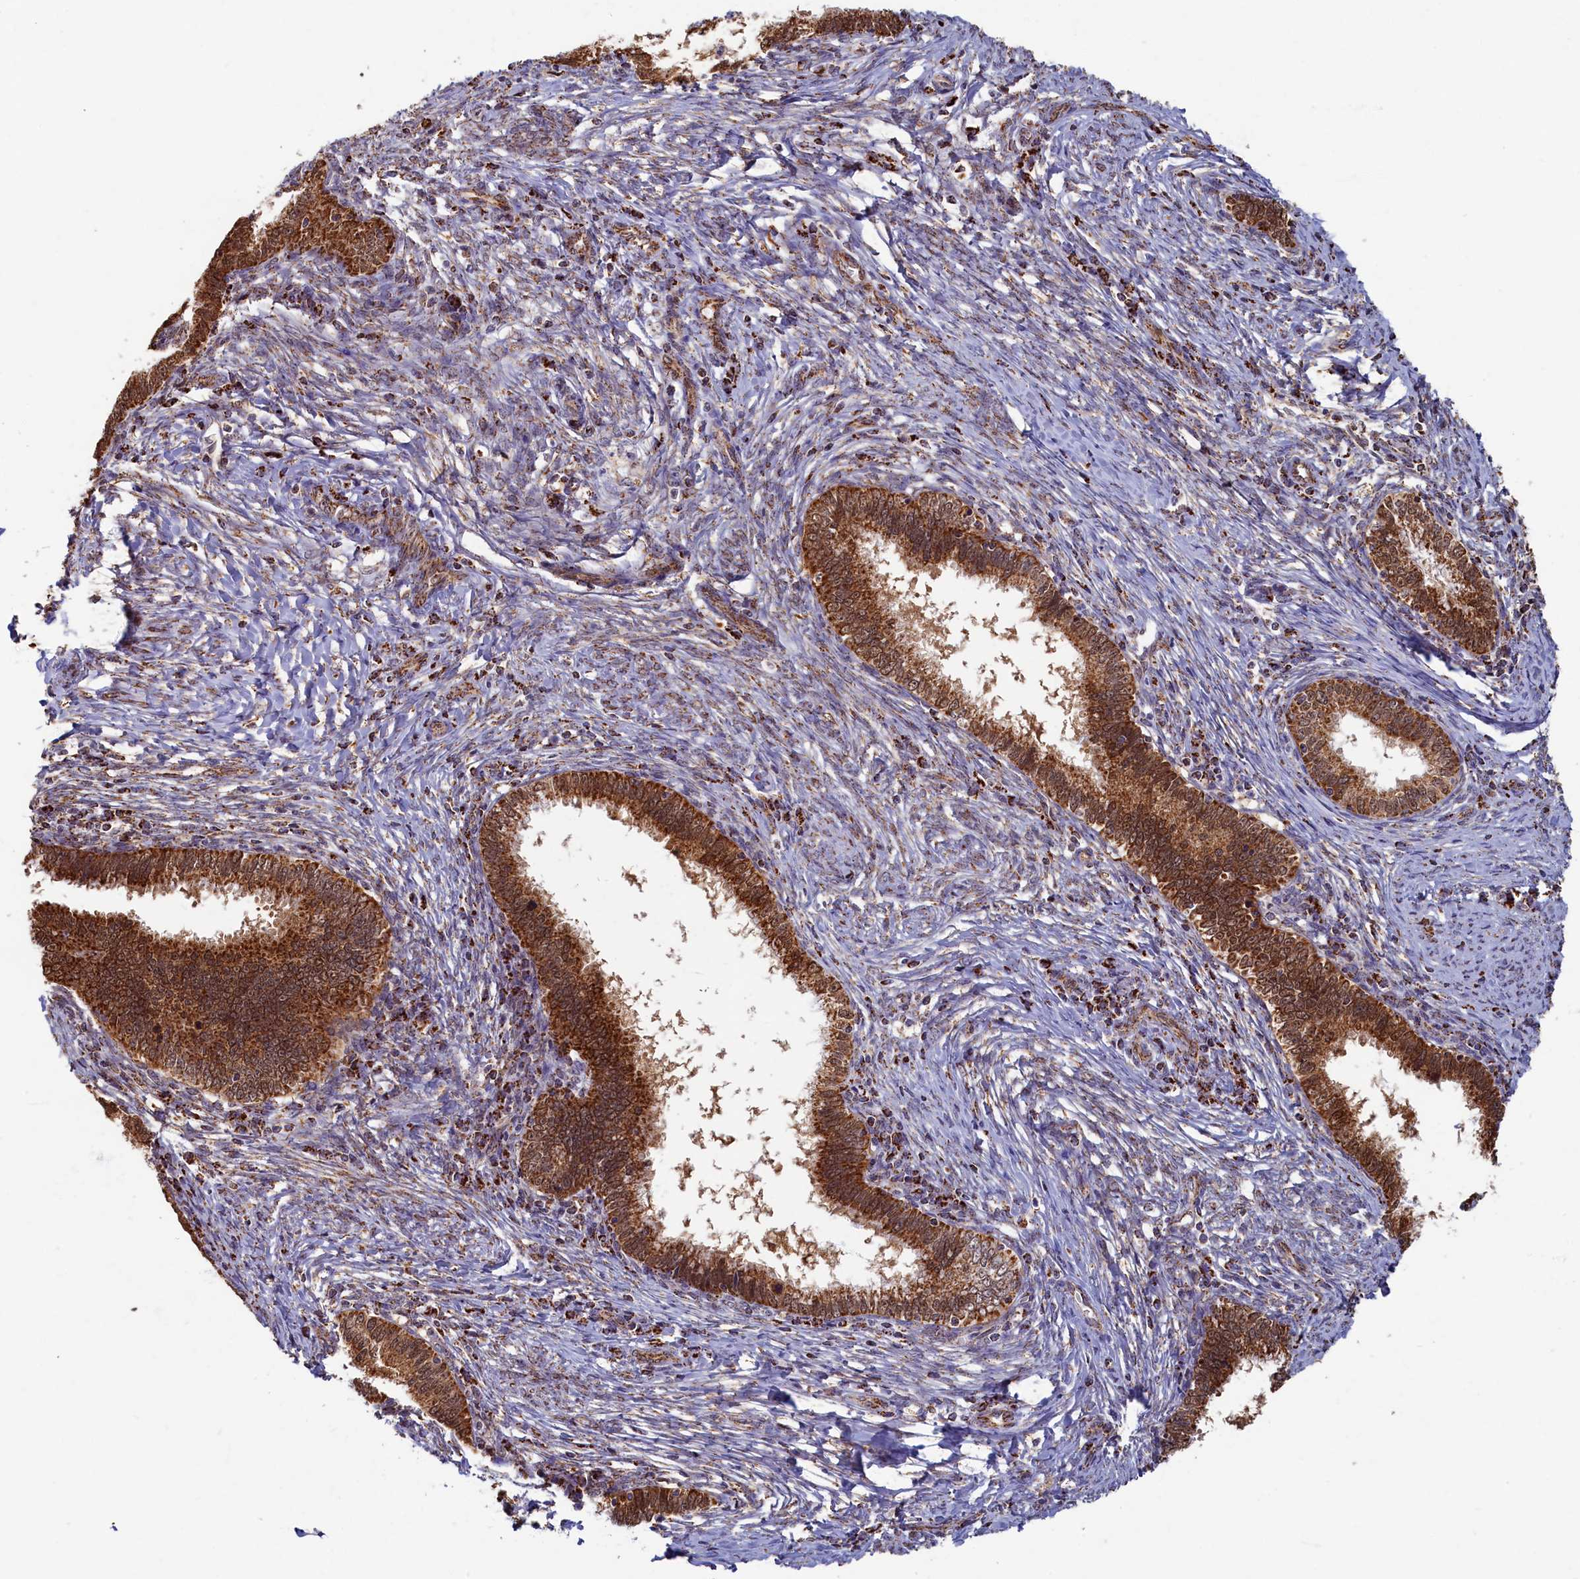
{"staining": {"intensity": "strong", "quantity": ">75%", "location": "cytoplasmic/membranous"}, "tissue": "cervical cancer", "cell_type": "Tumor cells", "image_type": "cancer", "snomed": [{"axis": "morphology", "description": "Adenocarcinoma, NOS"}, {"axis": "topography", "description": "Cervix"}], "caption": "Cervical cancer stained with a brown dye demonstrates strong cytoplasmic/membranous positive staining in about >75% of tumor cells.", "gene": "SPR", "patient": {"sex": "female", "age": 36}}